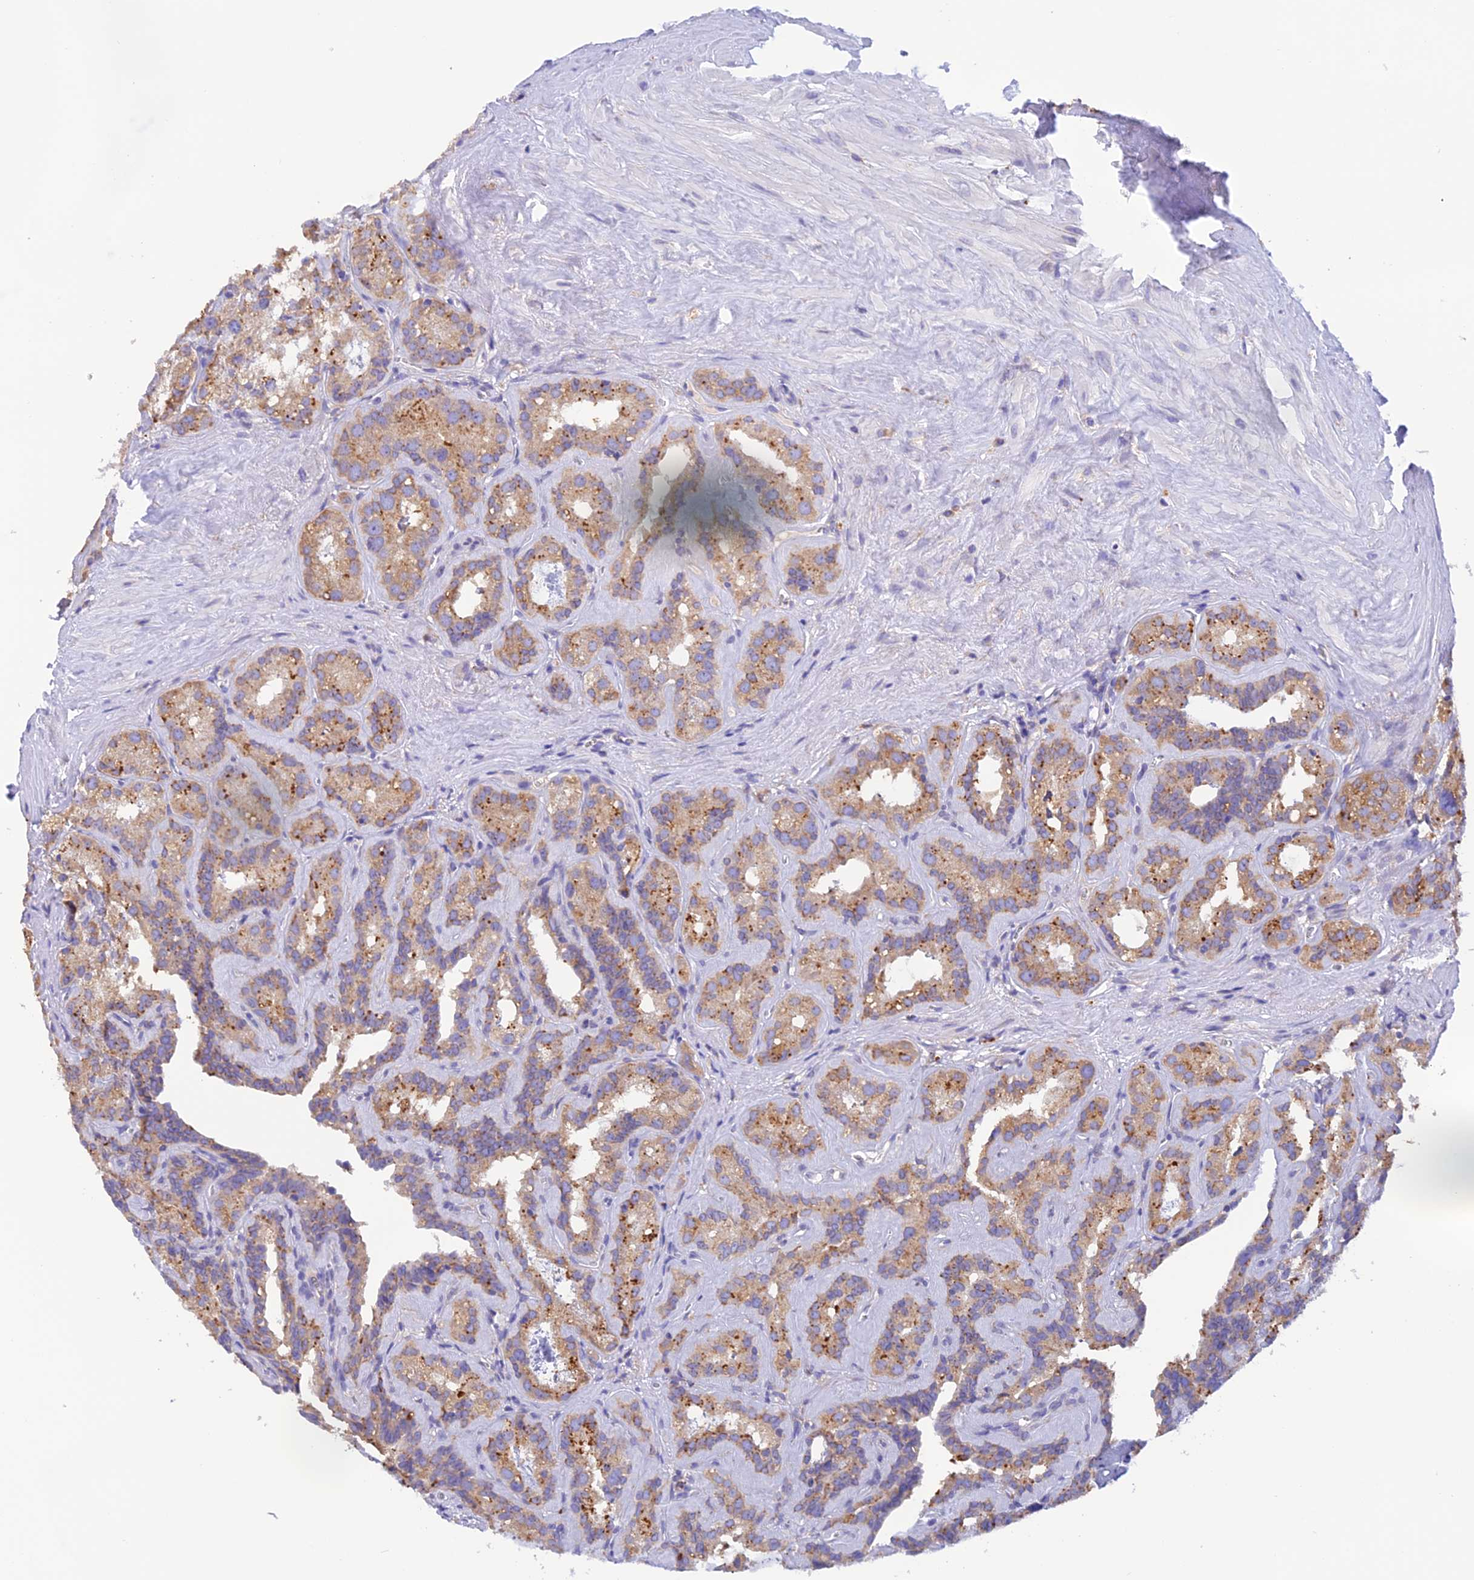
{"staining": {"intensity": "moderate", "quantity": "25%-75%", "location": "cytoplasmic/membranous"}, "tissue": "seminal vesicle", "cell_type": "Glandular cells", "image_type": "normal", "snomed": [{"axis": "morphology", "description": "Normal tissue, NOS"}, {"axis": "topography", "description": "Prostate"}, {"axis": "topography", "description": "Seminal veicle"}], "caption": "Human seminal vesicle stained with a brown dye exhibits moderate cytoplasmic/membranous positive expression in about 25%-75% of glandular cells.", "gene": "ENSG00000255439", "patient": {"sex": "male", "age": 59}}